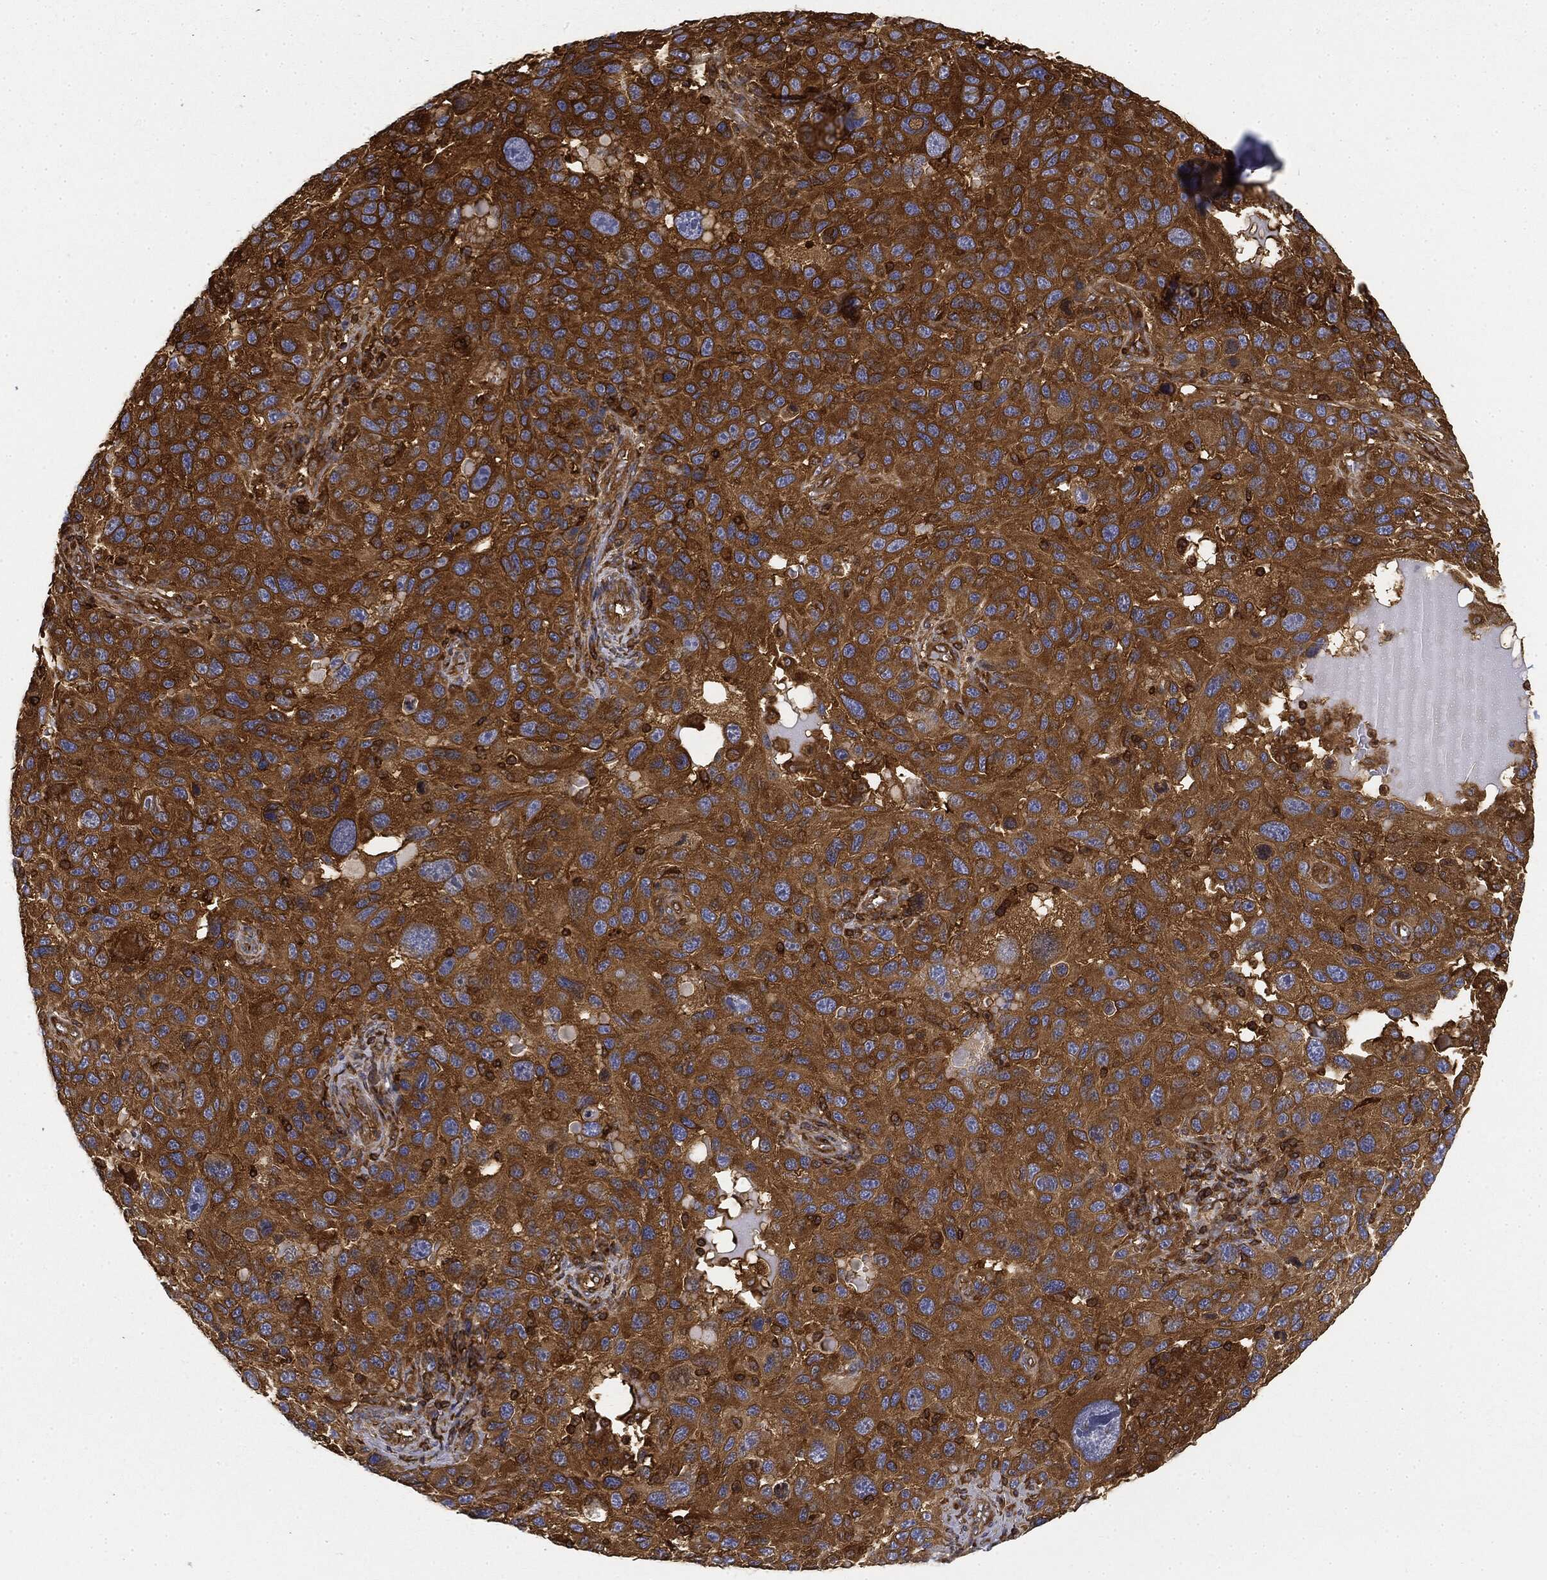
{"staining": {"intensity": "strong", "quantity": ">75%", "location": "cytoplasmic/membranous"}, "tissue": "melanoma", "cell_type": "Tumor cells", "image_type": "cancer", "snomed": [{"axis": "morphology", "description": "Malignant melanoma, NOS"}, {"axis": "topography", "description": "Skin"}], "caption": "Human melanoma stained with a protein marker exhibits strong staining in tumor cells.", "gene": "WDR1", "patient": {"sex": "male", "age": 53}}